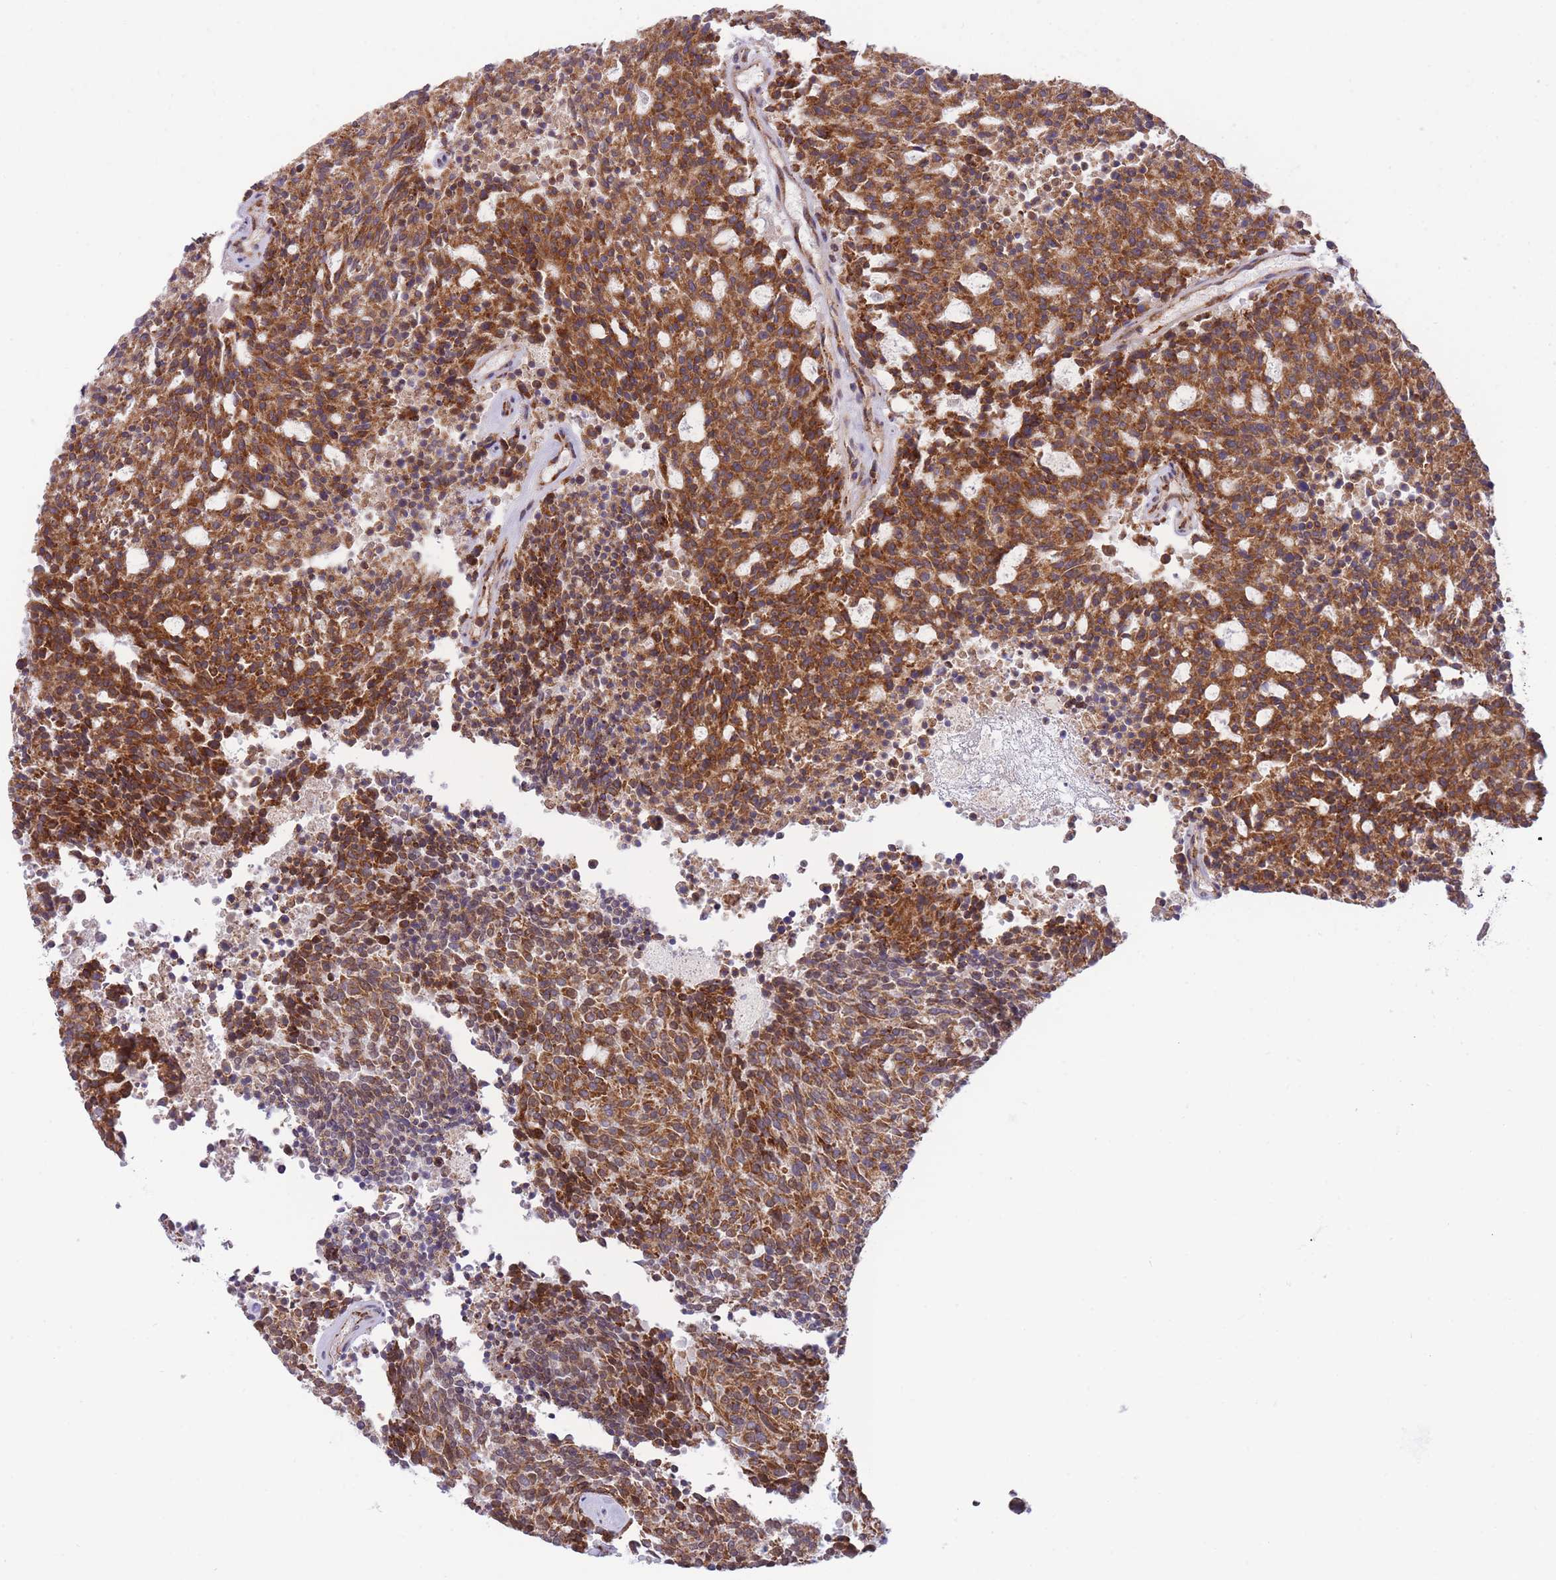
{"staining": {"intensity": "strong", "quantity": ">75%", "location": "cytoplasmic/membranous"}, "tissue": "carcinoid", "cell_type": "Tumor cells", "image_type": "cancer", "snomed": [{"axis": "morphology", "description": "Carcinoid, malignant, NOS"}, {"axis": "topography", "description": "Pancreas"}], "caption": "Strong cytoplasmic/membranous protein positivity is present in about >75% of tumor cells in carcinoid. (IHC, brightfield microscopy, high magnification).", "gene": "EXOSC8", "patient": {"sex": "female", "age": 54}}